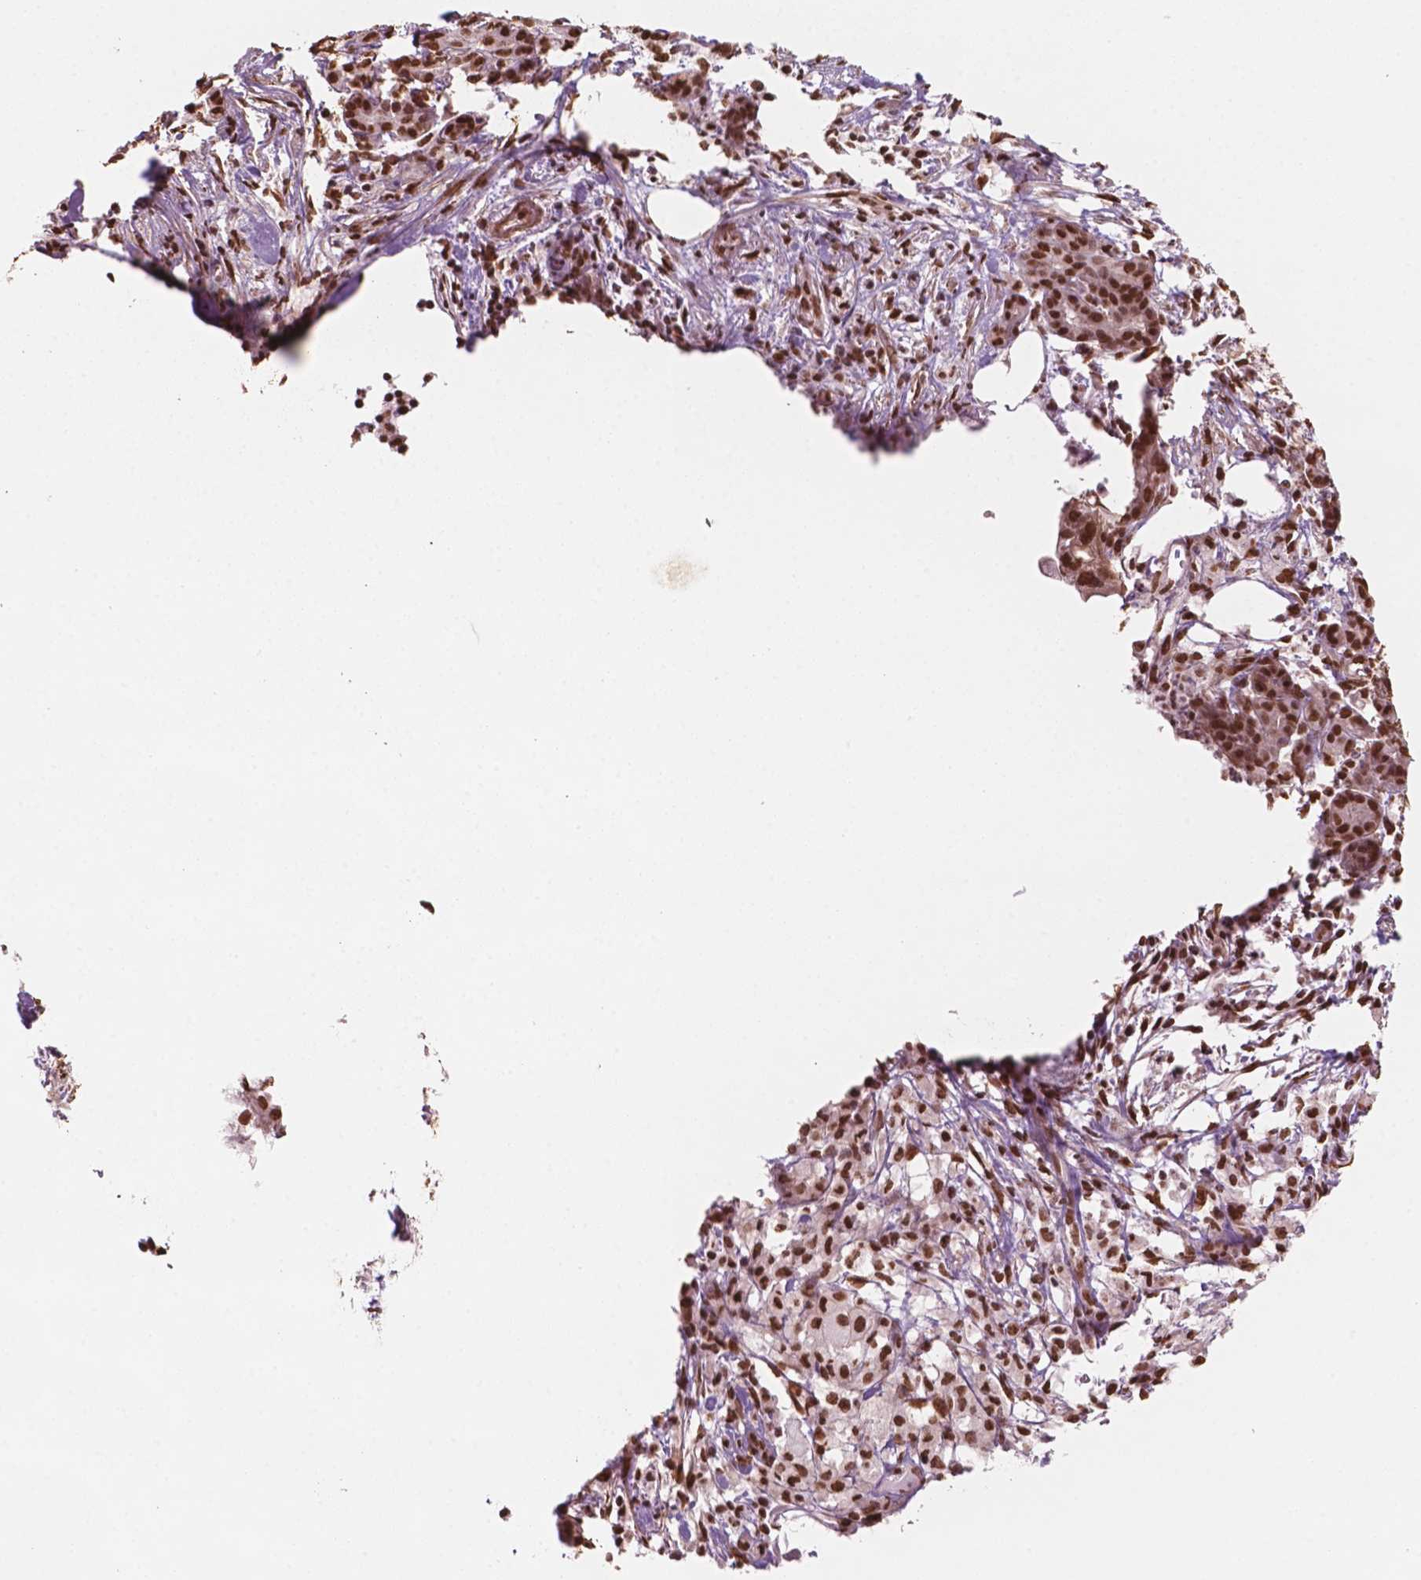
{"staining": {"intensity": "strong", "quantity": ">75%", "location": "nuclear"}, "tissue": "pancreatic cancer", "cell_type": "Tumor cells", "image_type": "cancer", "snomed": [{"axis": "morphology", "description": "Adenocarcinoma, NOS"}, {"axis": "topography", "description": "Pancreas"}], "caption": "The photomicrograph shows staining of pancreatic adenocarcinoma, revealing strong nuclear protein staining (brown color) within tumor cells.", "gene": "GTF3C5", "patient": {"sex": "female", "age": 66}}